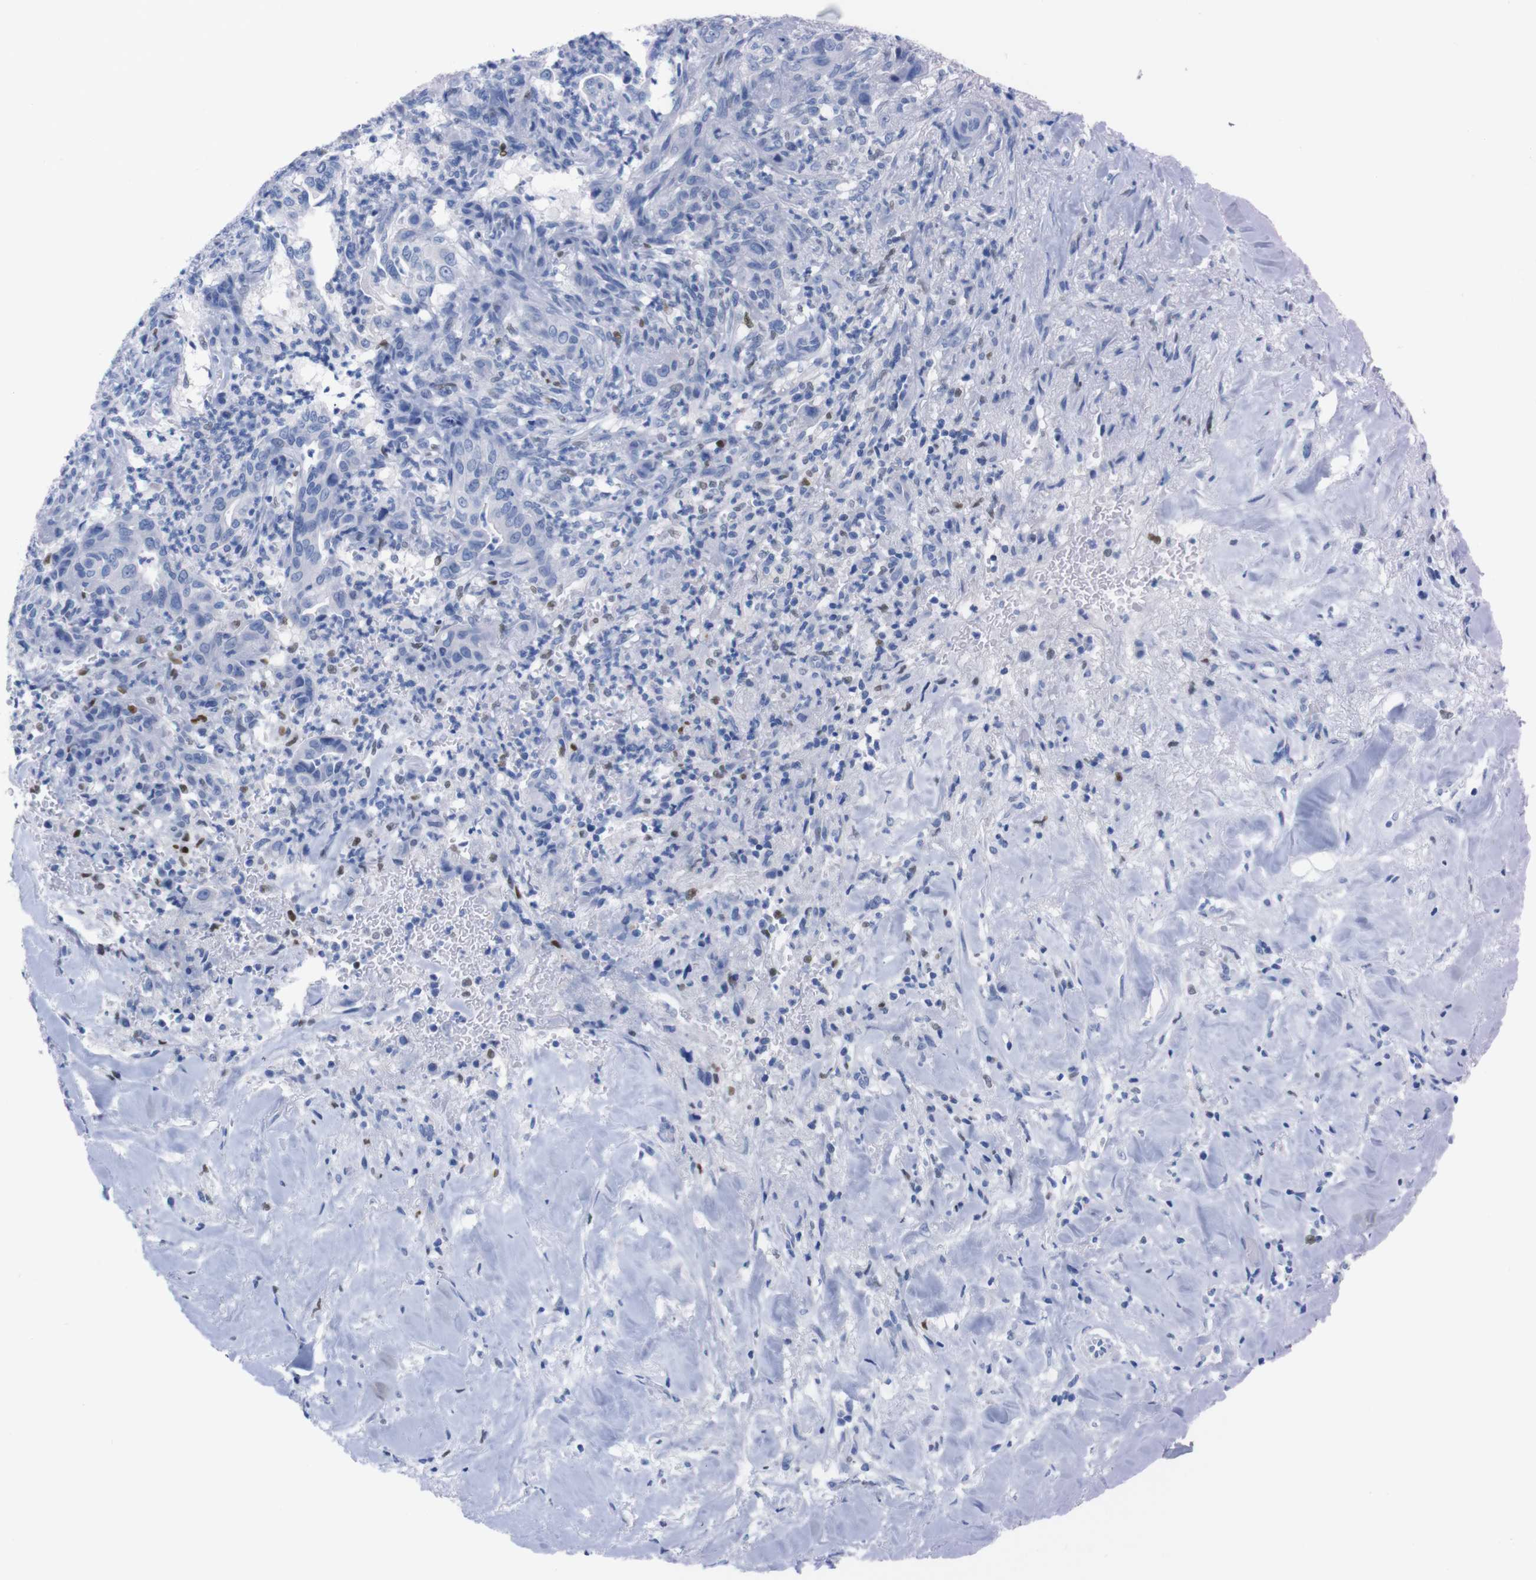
{"staining": {"intensity": "negative", "quantity": "none", "location": "none"}, "tissue": "liver cancer", "cell_type": "Tumor cells", "image_type": "cancer", "snomed": [{"axis": "morphology", "description": "Cholangiocarcinoma"}, {"axis": "topography", "description": "Liver"}], "caption": "Immunohistochemistry image of neoplastic tissue: cholangiocarcinoma (liver) stained with DAB (3,3'-diaminobenzidine) shows no significant protein expression in tumor cells.", "gene": "P2RY12", "patient": {"sex": "female", "age": 67}}